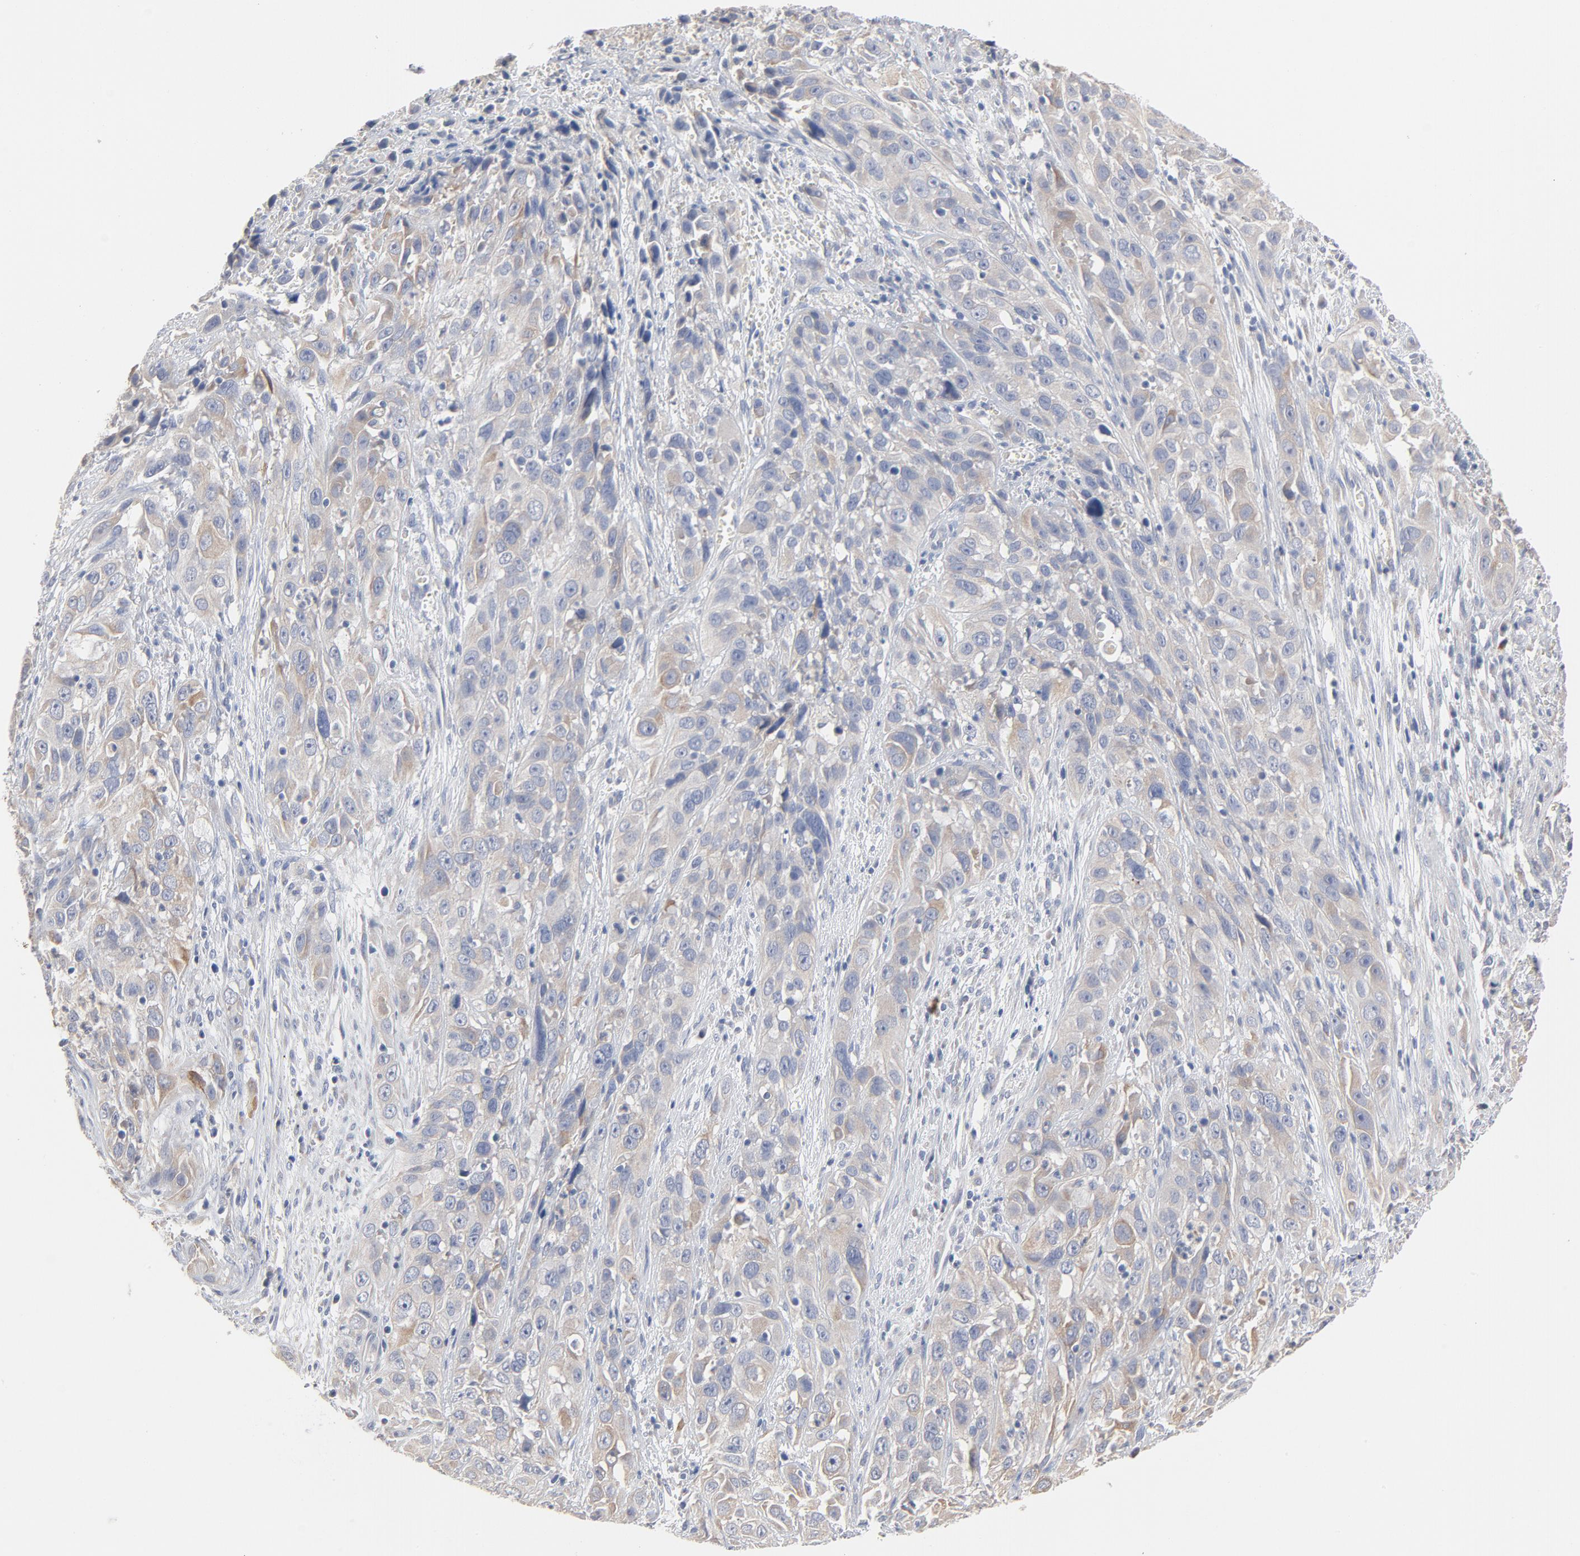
{"staining": {"intensity": "weak", "quantity": ">75%", "location": "cytoplasmic/membranous"}, "tissue": "cervical cancer", "cell_type": "Tumor cells", "image_type": "cancer", "snomed": [{"axis": "morphology", "description": "Squamous cell carcinoma, NOS"}, {"axis": "topography", "description": "Cervix"}], "caption": "A photomicrograph of human squamous cell carcinoma (cervical) stained for a protein reveals weak cytoplasmic/membranous brown staining in tumor cells.", "gene": "AK7", "patient": {"sex": "female", "age": 32}}